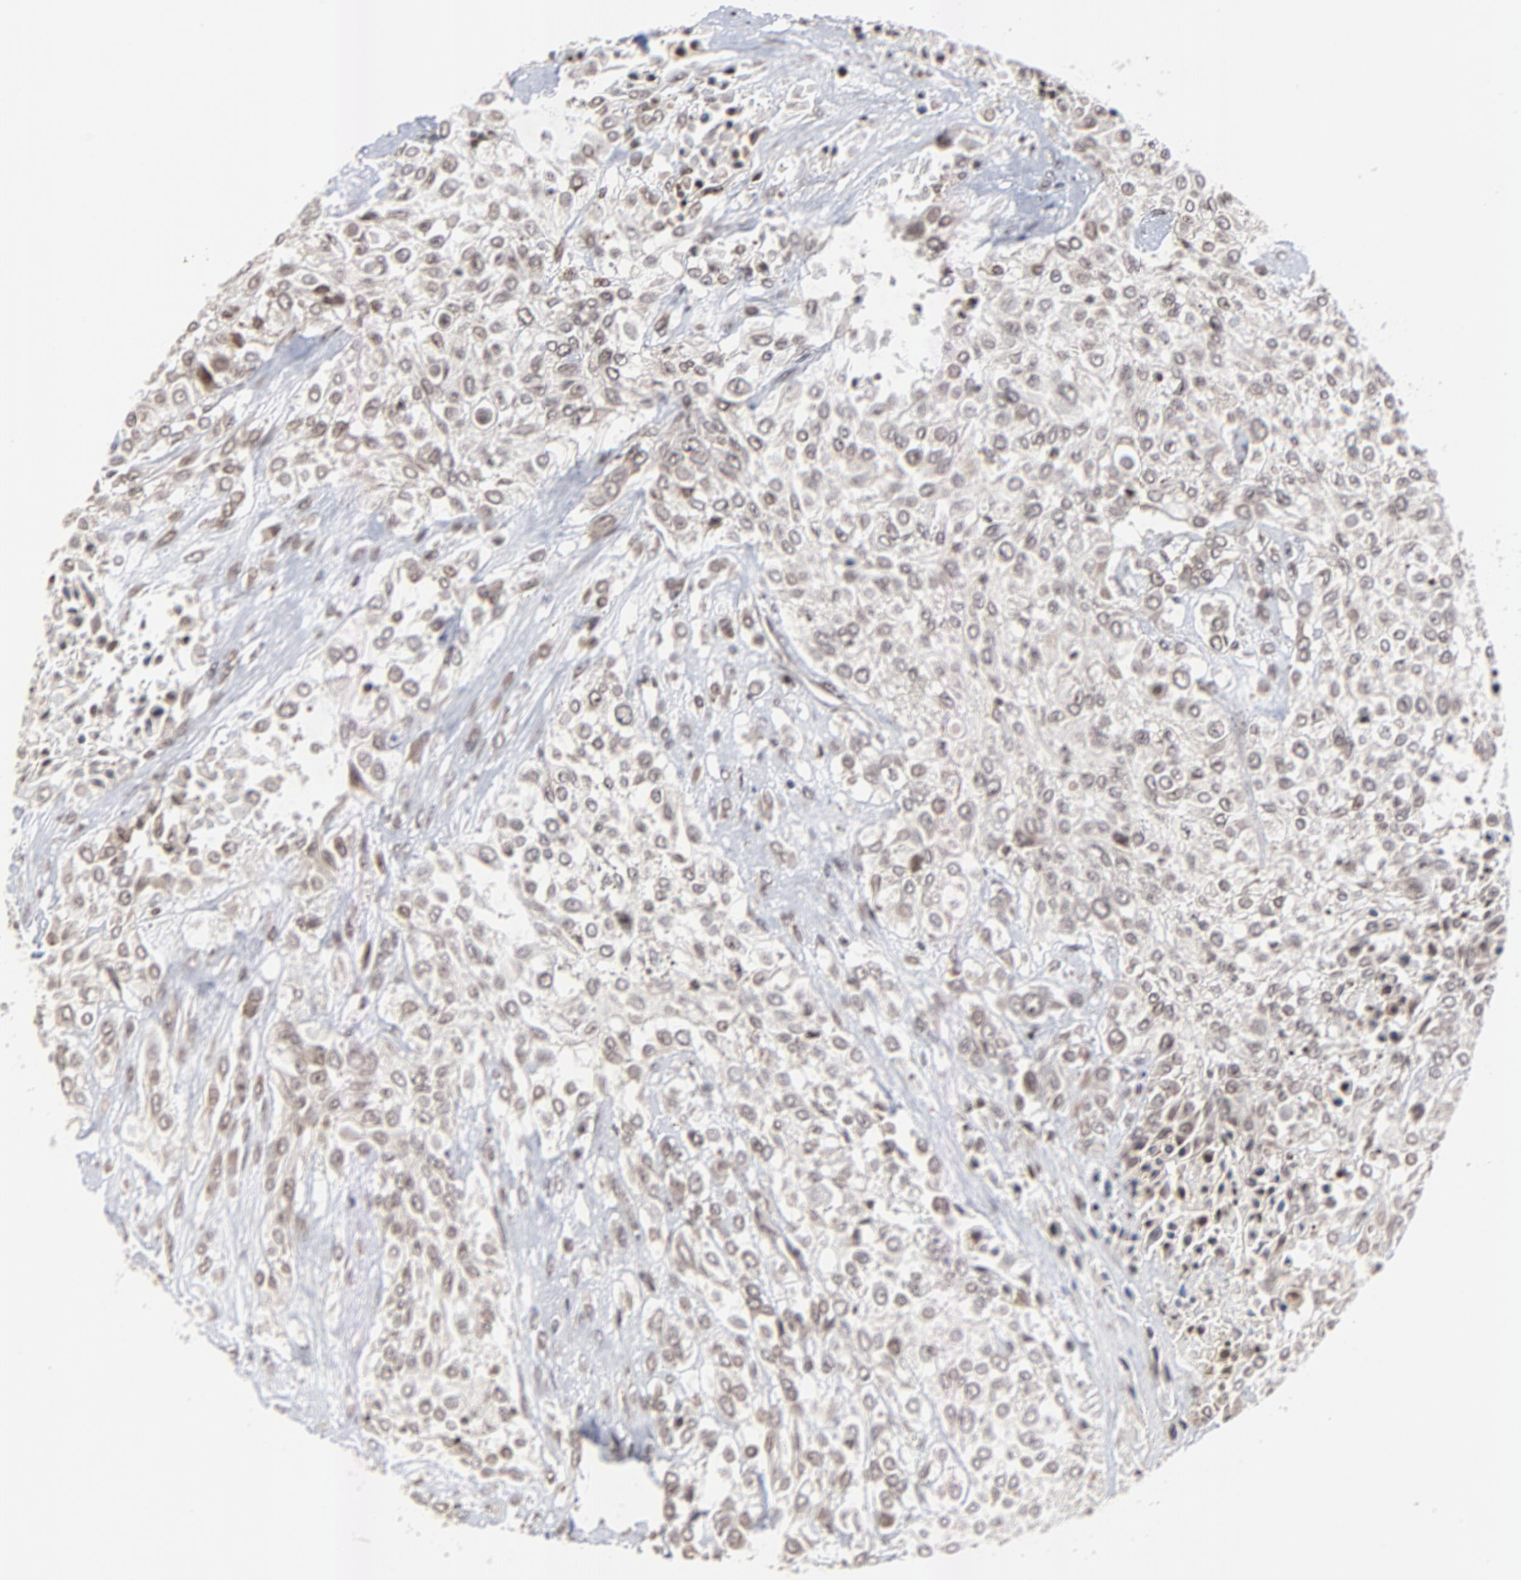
{"staining": {"intensity": "weak", "quantity": ">75%", "location": "cytoplasmic/membranous,nuclear"}, "tissue": "urothelial cancer", "cell_type": "Tumor cells", "image_type": "cancer", "snomed": [{"axis": "morphology", "description": "Urothelial carcinoma, High grade"}, {"axis": "topography", "description": "Urinary bladder"}], "caption": "Urothelial cancer stained with a brown dye exhibits weak cytoplasmic/membranous and nuclear positive staining in approximately >75% of tumor cells.", "gene": "ZNF777", "patient": {"sex": "male", "age": 57}}